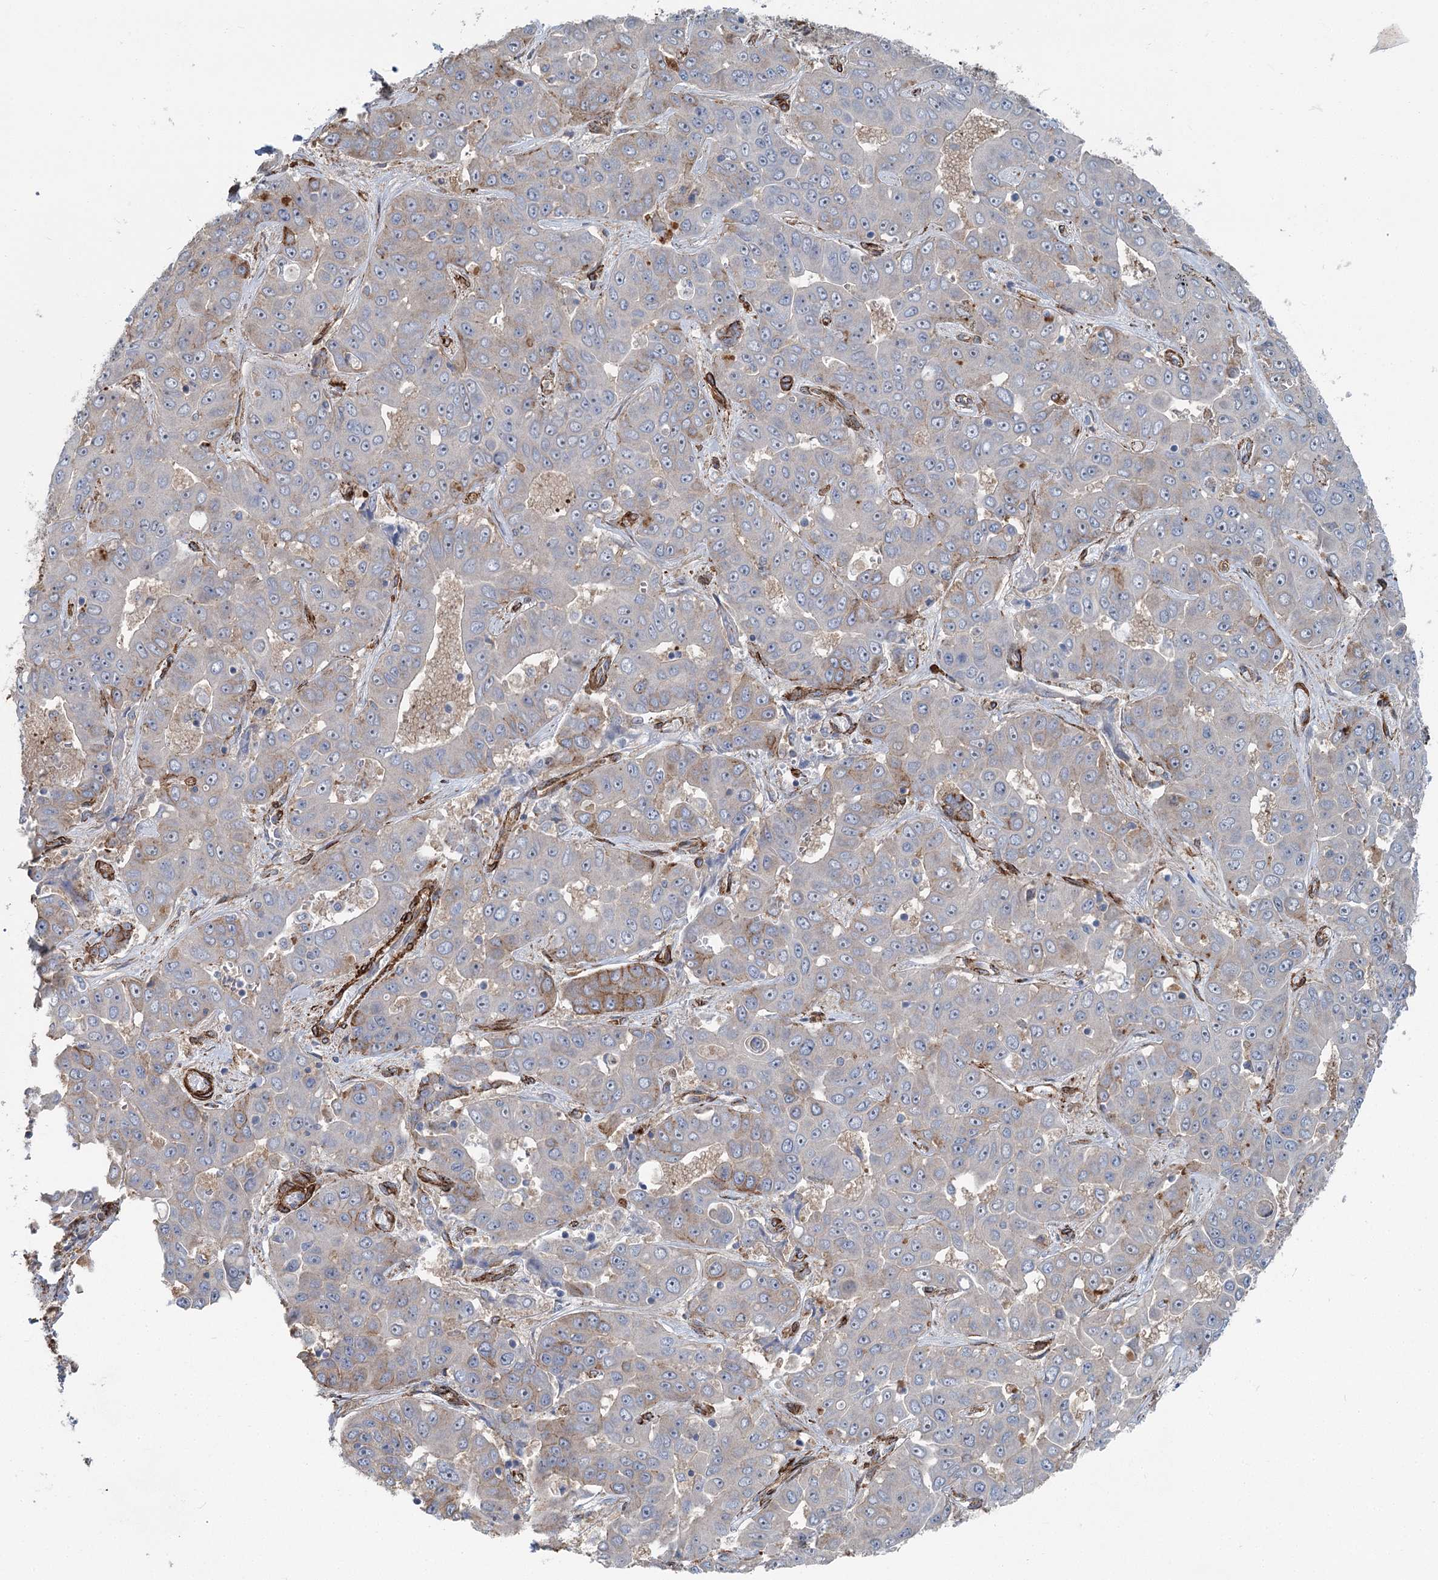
{"staining": {"intensity": "moderate", "quantity": "<25%", "location": "cytoplasmic/membranous"}, "tissue": "liver cancer", "cell_type": "Tumor cells", "image_type": "cancer", "snomed": [{"axis": "morphology", "description": "Cholangiocarcinoma"}, {"axis": "topography", "description": "Liver"}], "caption": "Liver cancer tissue shows moderate cytoplasmic/membranous expression in approximately <25% of tumor cells (Stains: DAB (3,3'-diaminobenzidine) in brown, nuclei in blue, Microscopy: brightfield microscopy at high magnification).", "gene": "IQSEC1", "patient": {"sex": "female", "age": 52}}